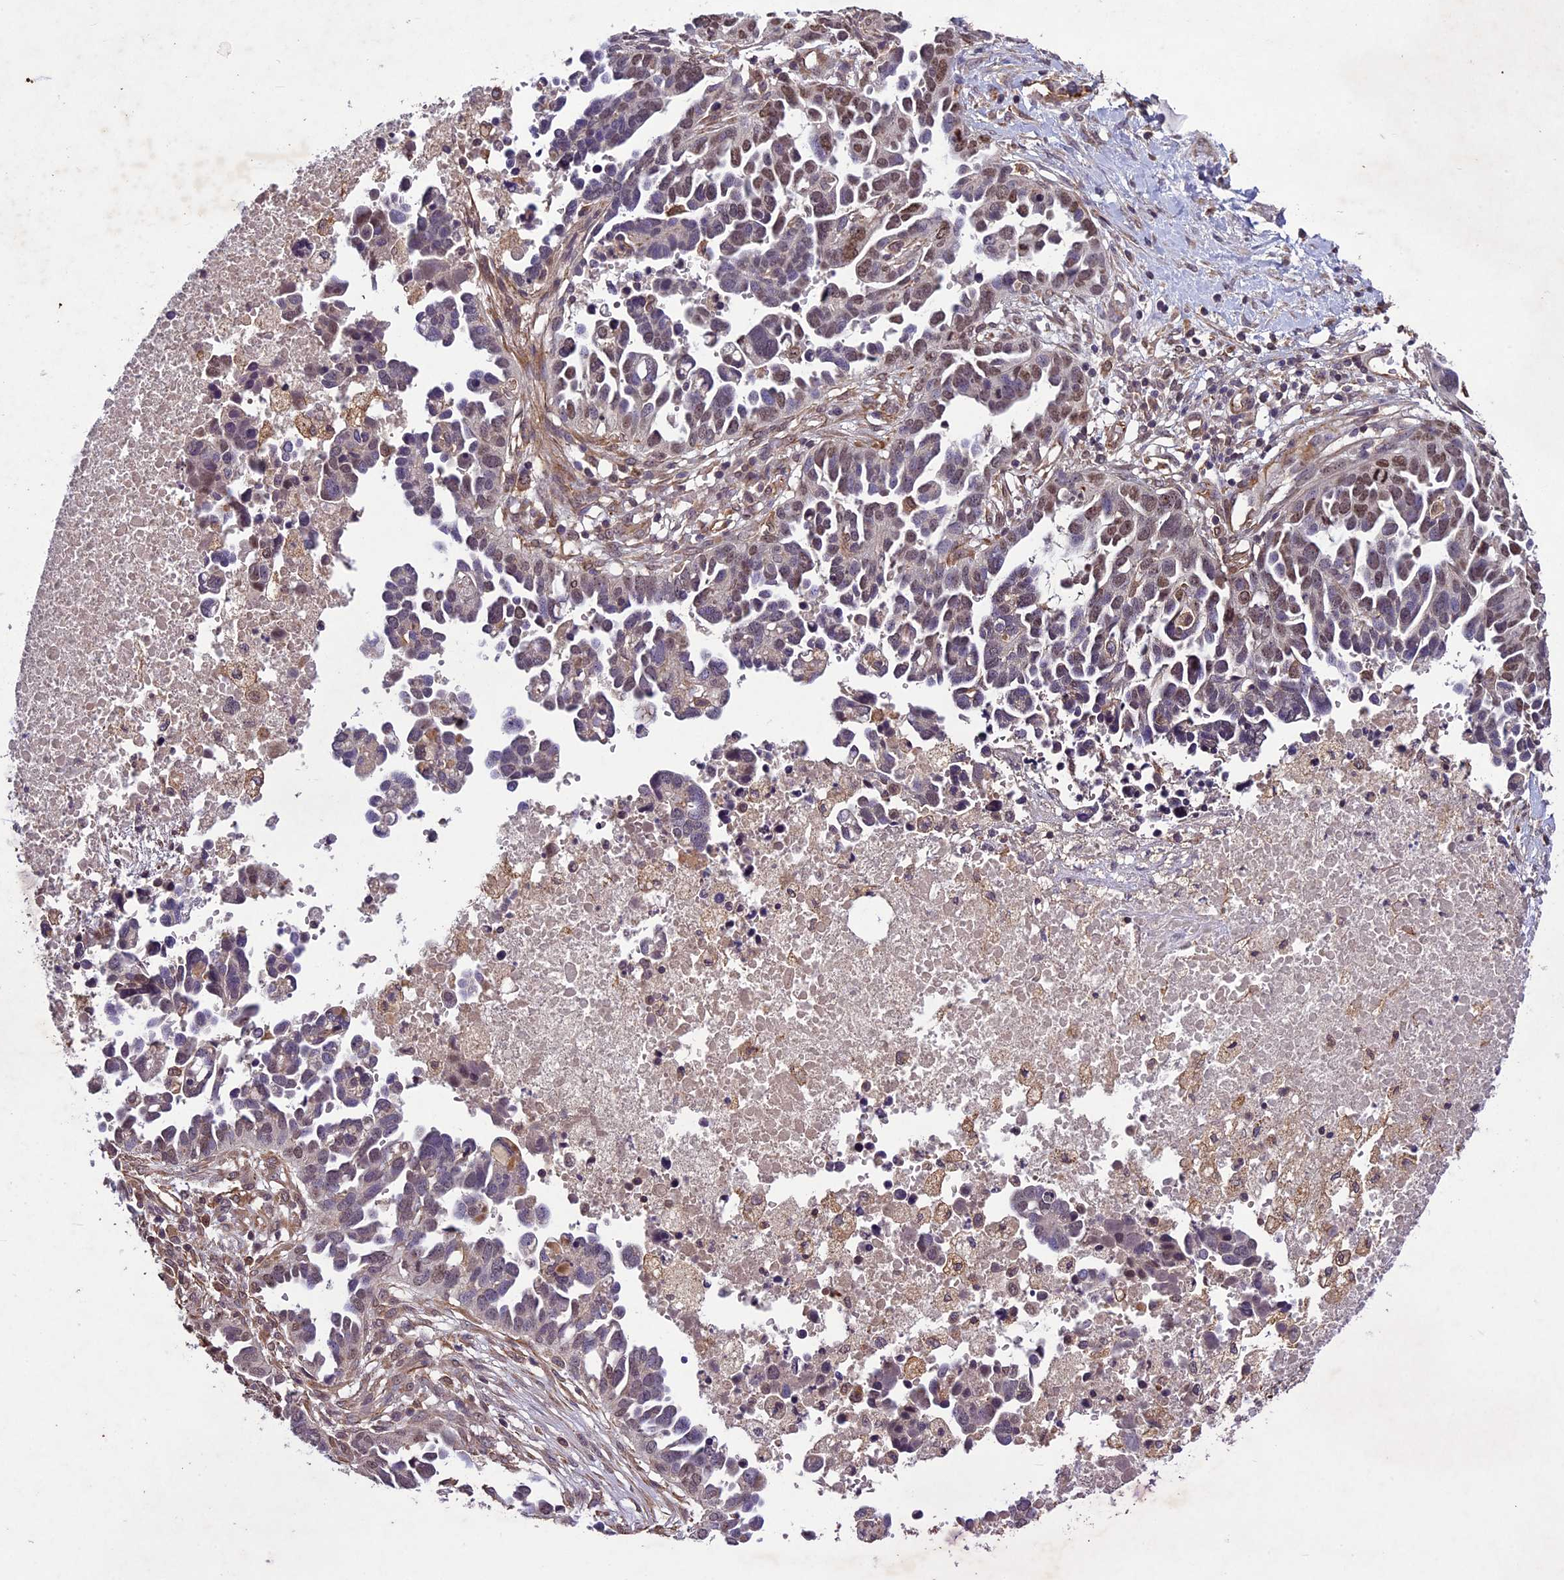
{"staining": {"intensity": "moderate", "quantity": "25%-75%", "location": "nuclear"}, "tissue": "ovarian cancer", "cell_type": "Tumor cells", "image_type": "cancer", "snomed": [{"axis": "morphology", "description": "Cystadenocarcinoma, serous, NOS"}, {"axis": "topography", "description": "Ovary"}], "caption": "Serous cystadenocarcinoma (ovarian) stained for a protein (brown) displays moderate nuclear positive staining in about 25%-75% of tumor cells.", "gene": "C3orf70", "patient": {"sex": "female", "age": 54}}